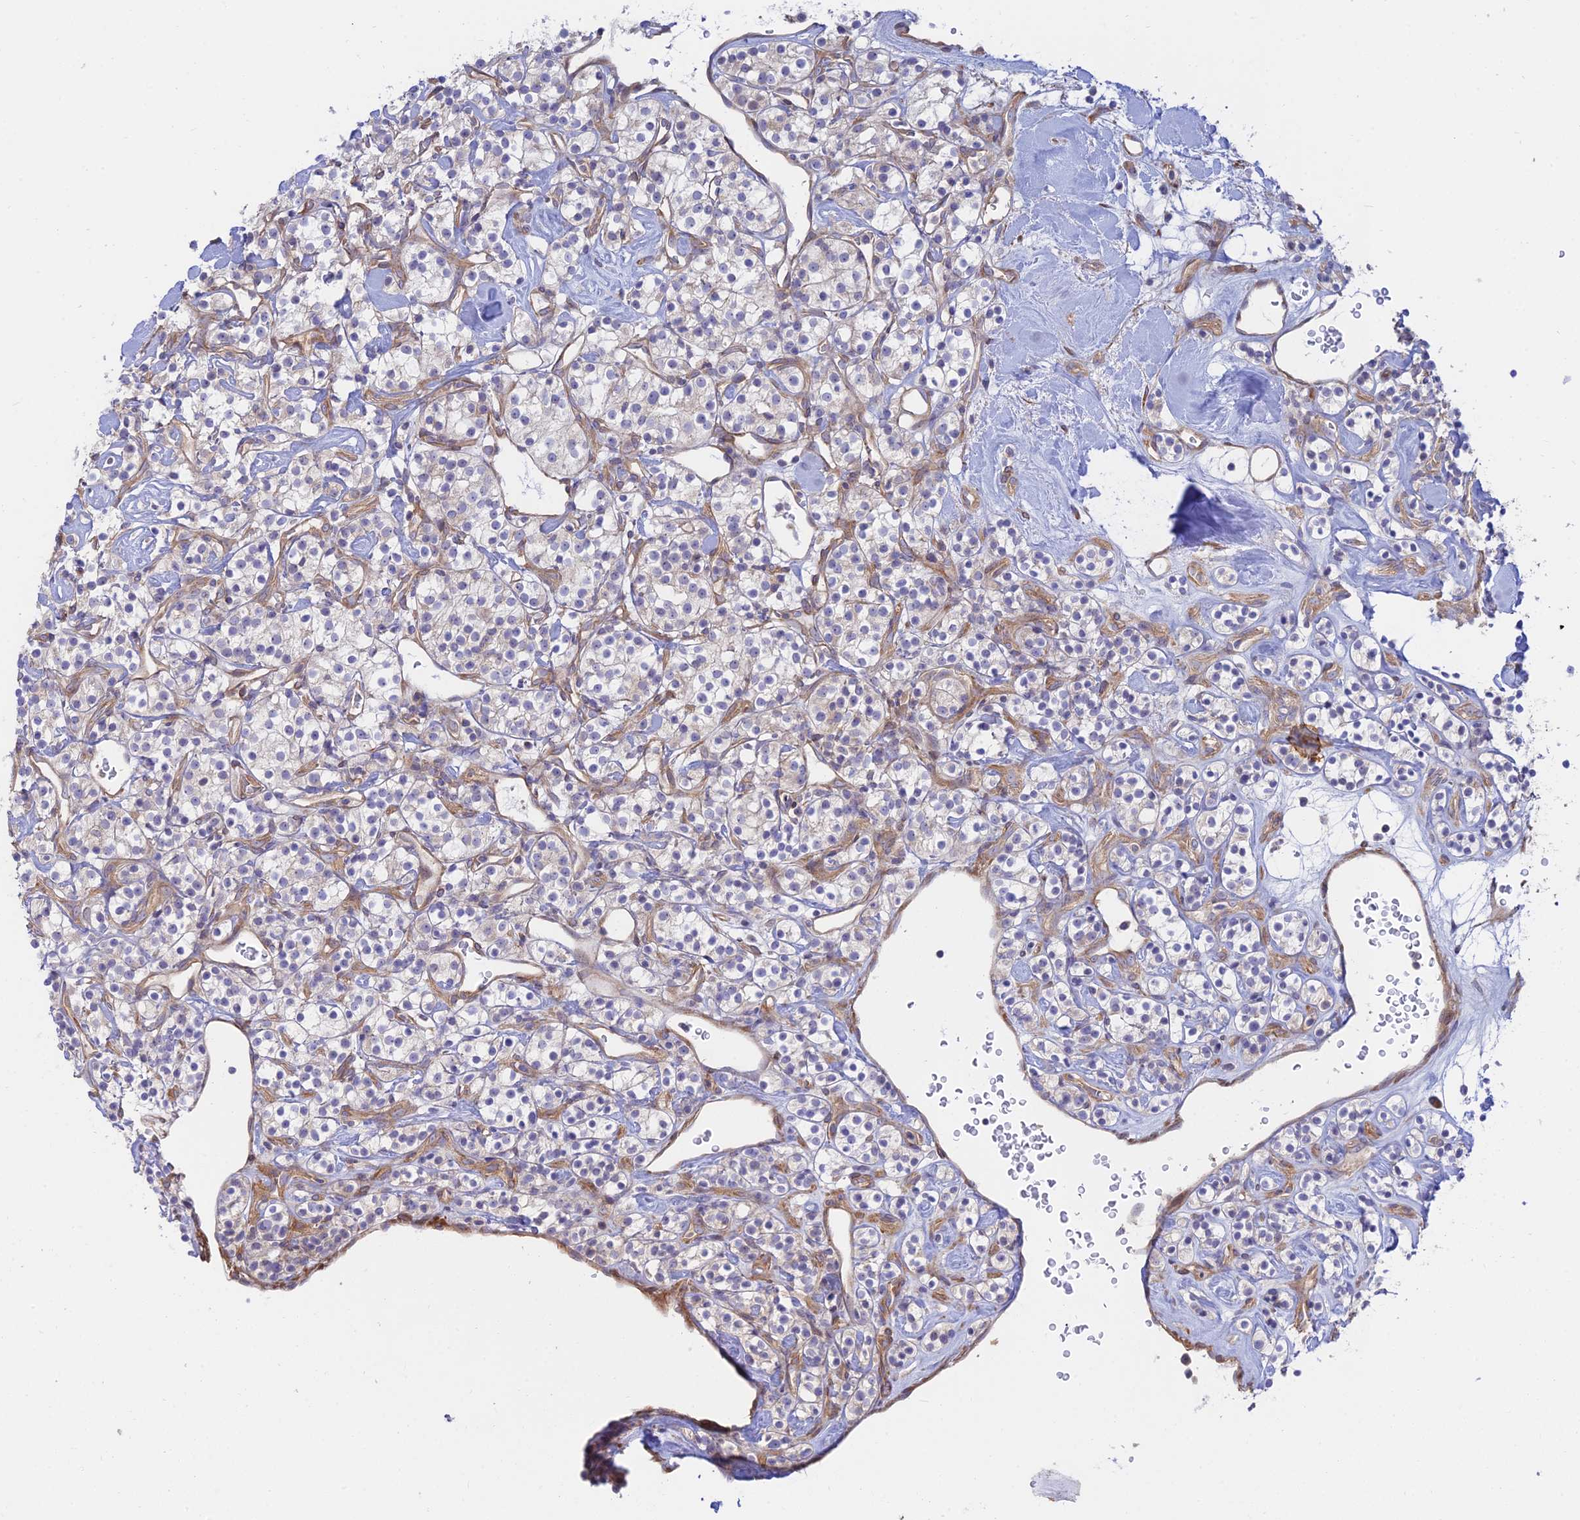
{"staining": {"intensity": "negative", "quantity": "none", "location": "none"}, "tissue": "renal cancer", "cell_type": "Tumor cells", "image_type": "cancer", "snomed": [{"axis": "morphology", "description": "Adenocarcinoma, NOS"}, {"axis": "topography", "description": "Kidney"}], "caption": "There is no significant positivity in tumor cells of renal adenocarcinoma.", "gene": "KCNAB1", "patient": {"sex": "male", "age": 77}}